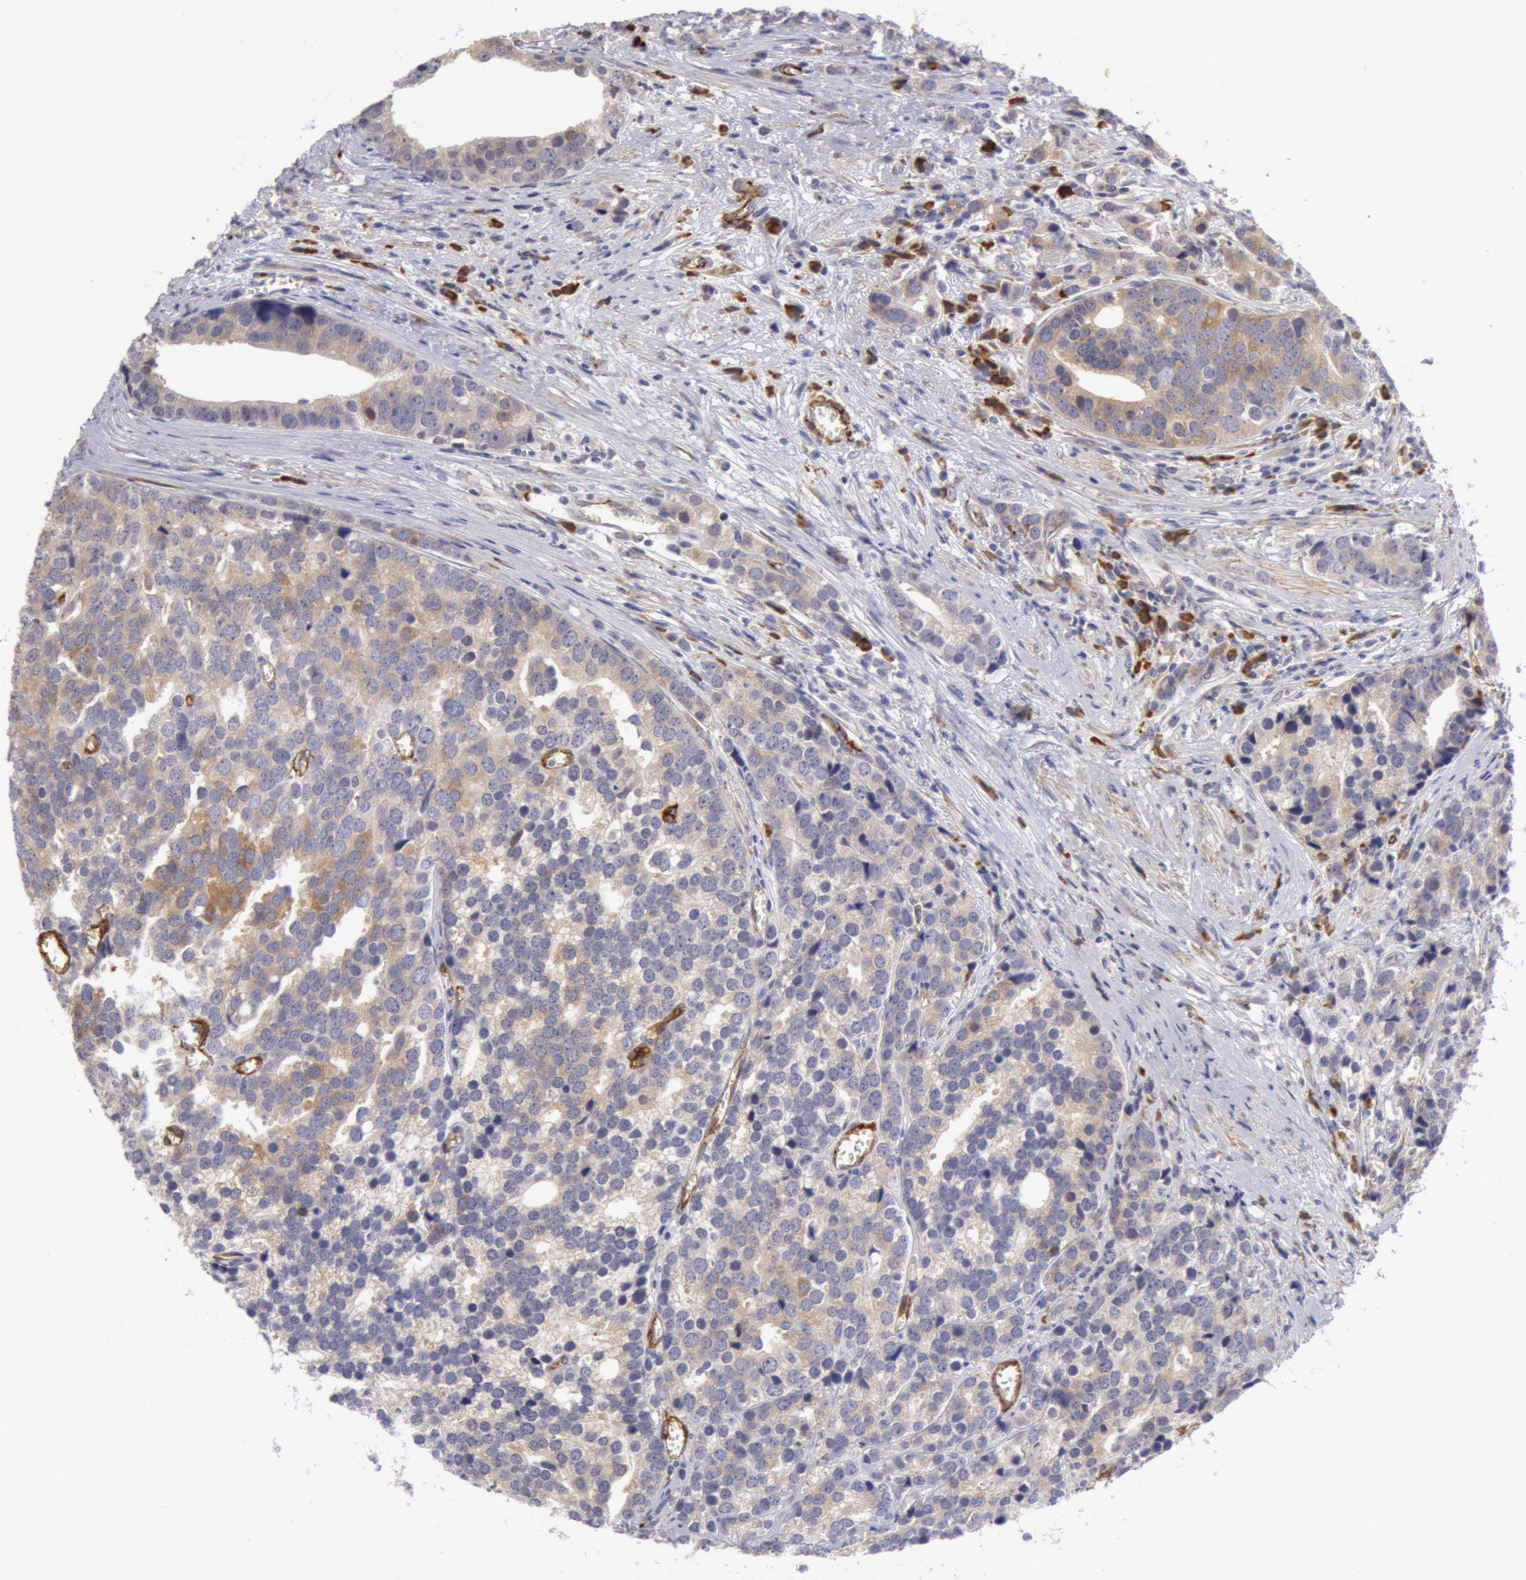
{"staining": {"intensity": "weak", "quantity": "25%-75%", "location": "cytoplasmic/membranous"}, "tissue": "prostate cancer", "cell_type": "Tumor cells", "image_type": "cancer", "snomed": [{"axis": "morphology", "description": "Adenocarcinoma, High grade"}, {"axis": "topography", "description": "Prostate"}], "caption": "A brown stain shows weak cytoplasmic/membranous expression of a protein in human prostate cancer tumor cells. (DAB (3,3'-diaminobenzidine) = brown stain, brightfield microscopy at high magnification).", "gene": "IL23A", "patient": {"sex": "male", "age": 71}}